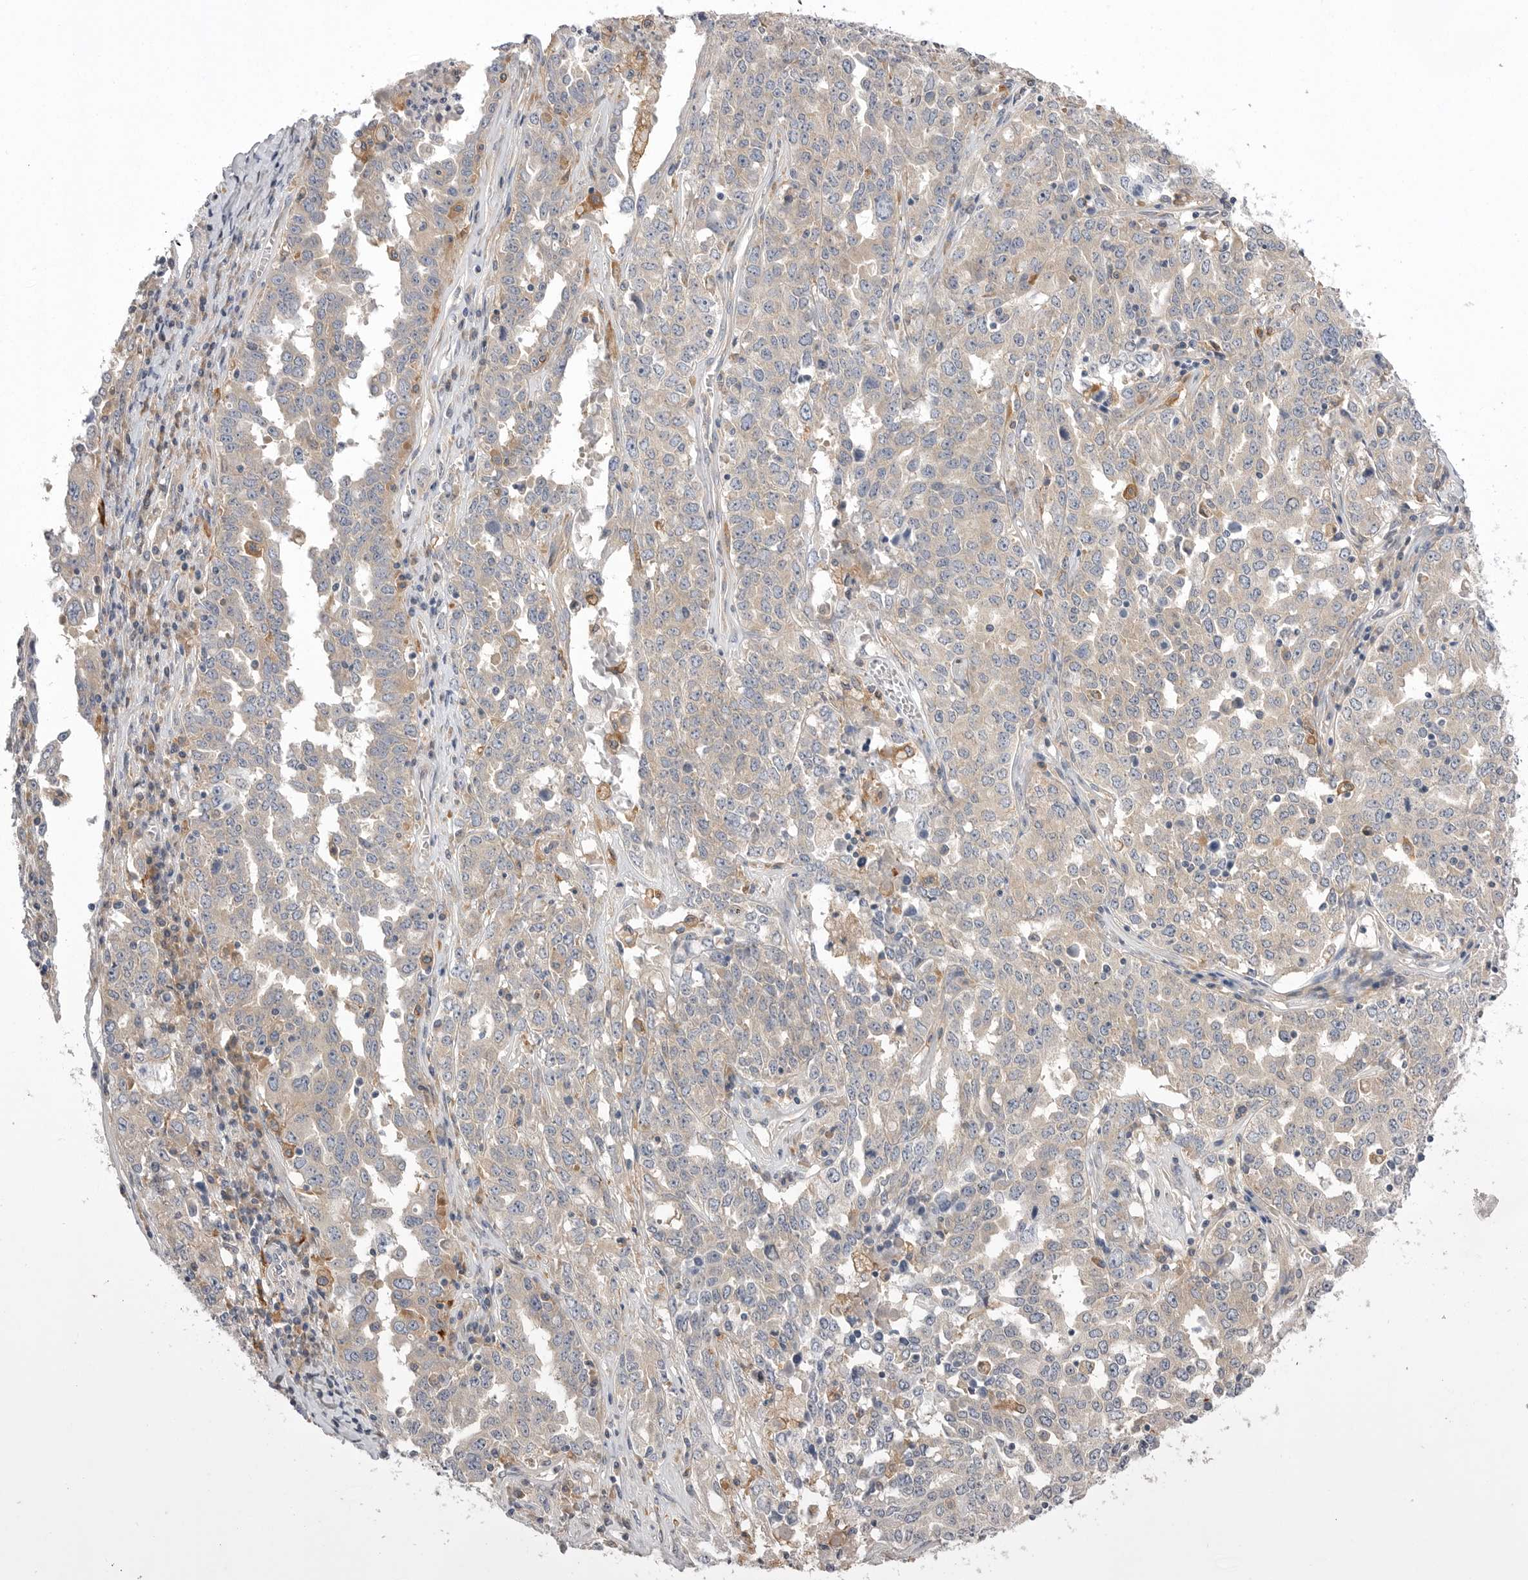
{"staining": {"intensity": "weak", "quantity": "<25%", "location": "cytoplasmic/membranous"}, "tissue": "ovarian cancer", "cell_type": "Tumor cells", "image_type": "cancer", "snomed": [{"axis": "morphology", "description": "Carcinoma, endometroid"}, {"axis": "topography", "description": "Ovary"}], "caption": "Immunohistochemical staining of human endometroid carcinoma (ovarian) exhibits no significant positivity in tumor cells.", "gene": "VAC14", "patient": {"sex": "female", "age": 62}}